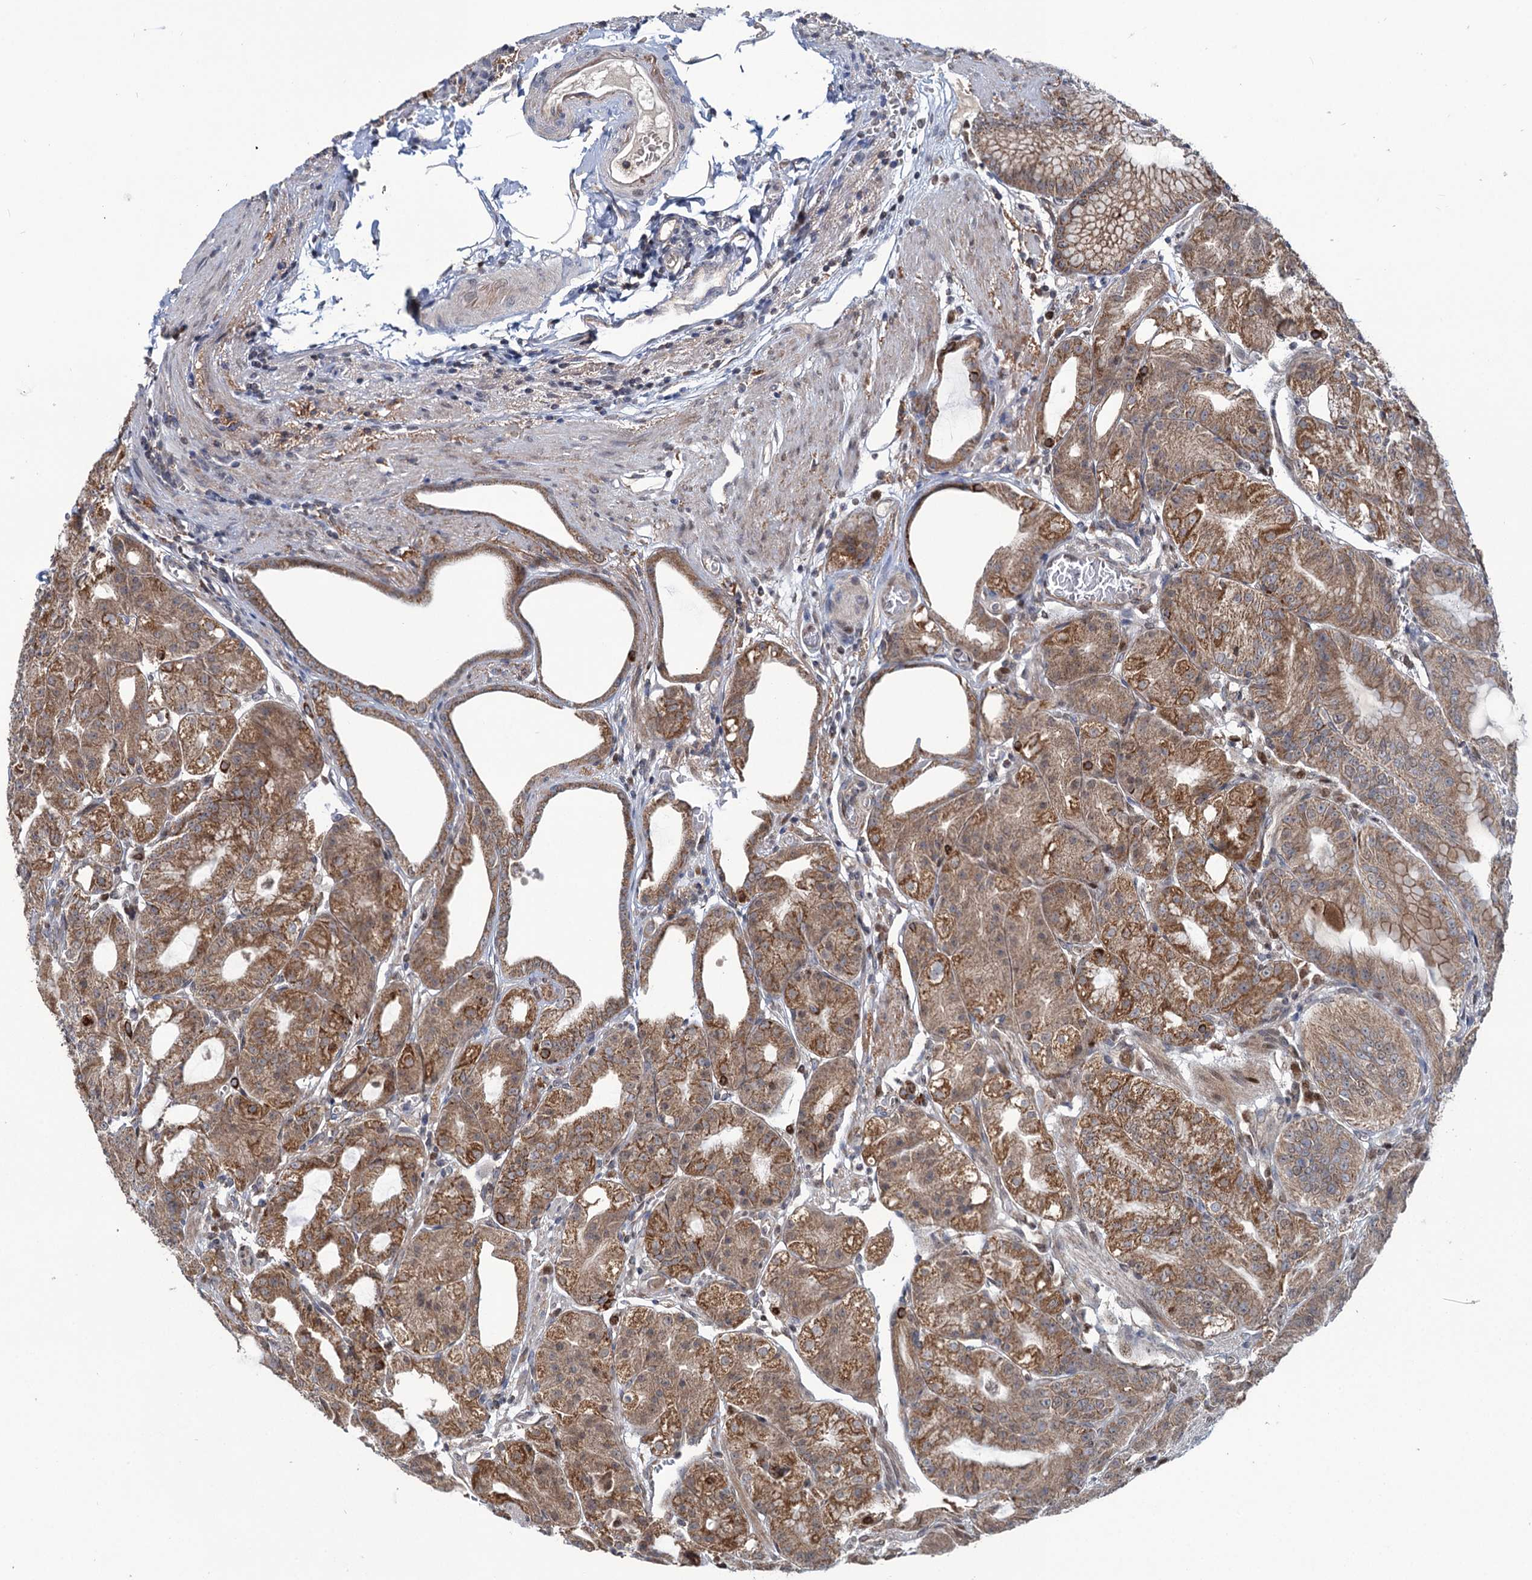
{"staining": {"intensity": "moderate", "quantity": ">75%", "location": "cytoplasmic/membranous"}, "tissue": "stomach", "cell_type": "Glandular cells", "image_type": "normal", "snomed": [{"axis": "morphology", "description": "Normal tissue, NOS"}, {"axis": "topography", "description": "Stomach, upper"}, {"axis": "topography", "description": "Stomach, lower"}], "caption": "IHC of normal stomach reveals medium levels of moderate cytoplasmic/membranous expression in approximately >75% of glandular cells.", "gene": "PHC3", "patient": {"sex": "male", "age": 71}}